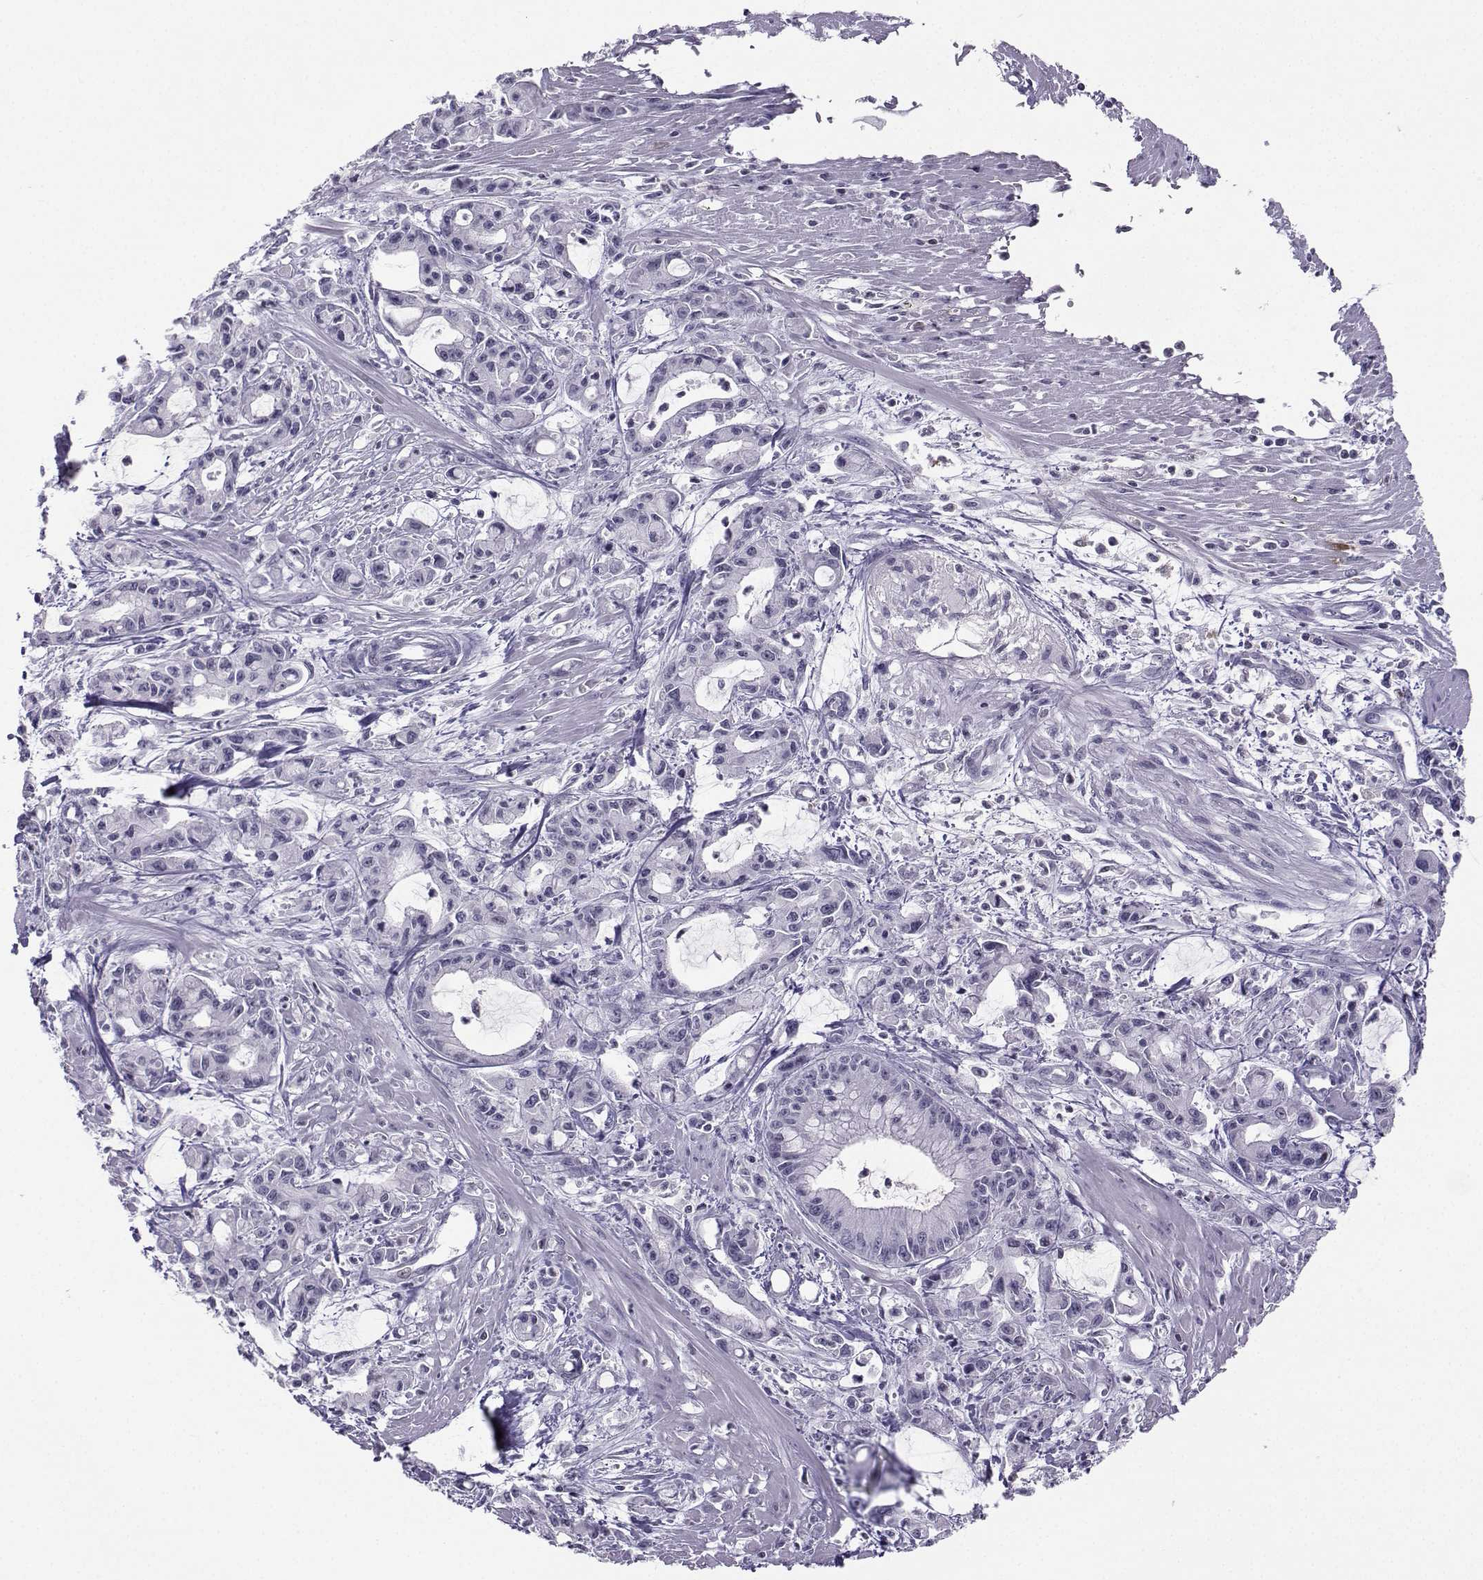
{"staining": {"intensity": "negative", "quantity": "none", "location": "none"}, "tissue": "pancreatic cancer", "cell_type": "Tumor cells", "image_type": "cancer", "snomed": [{"axis": "morphology", "description": "Adenocarcinoma, NOS"}, {"axis": "topography", "description": "Pancreas"}], "caption": "An immunohistochemistry image of pancreatic adenocarcinoma is shown. There is no staining in tumor cells of pancreatic adenocarcinoma. (DAB (3,3'-diaminobenzidine) immunohistochemistry (IHC), high magnification).", "gene": "LHX1", "patient": {"sex": "male", "age": 48}}